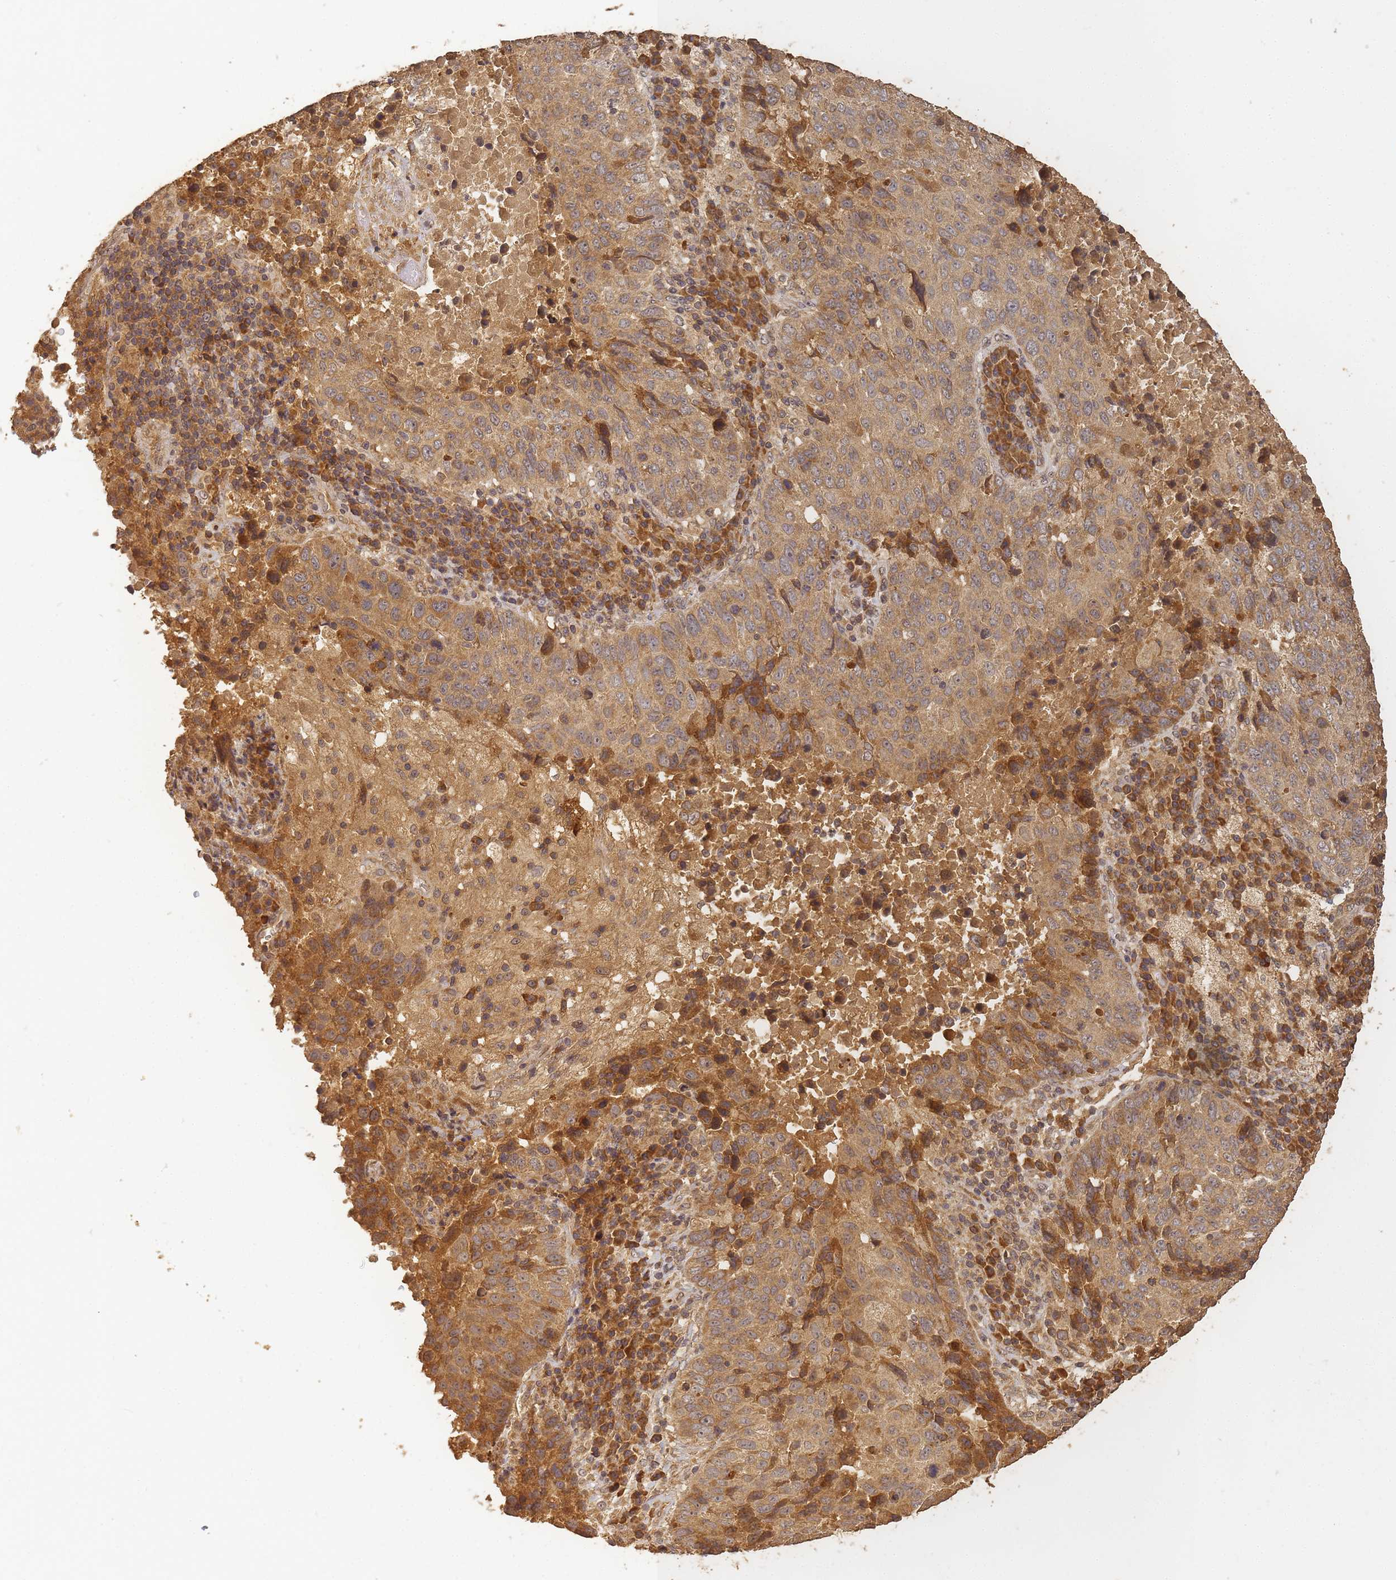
{"staining": {"intensity": "weak", "quantity": ">75%", "location": "cytoplasmic/membranous"}, "tissue": "lung cancer", "cell_type": "Tumor cells", "image_type": "cancer", "snomed": [{"axis": "morphology", "description": "Squamous cell carcinoma, NOS"}, {"axis": "topography", "description": "Lung"}], "caption": "About >75% of tumor cells in human squamous cell carcinoma (lung) reveal weak cytoplasmic/membranous protein staining as visualized by brown immunohistochemical staining.", "gene": "ALKBH1", "patient": {"sex": "male", "age": 73}}